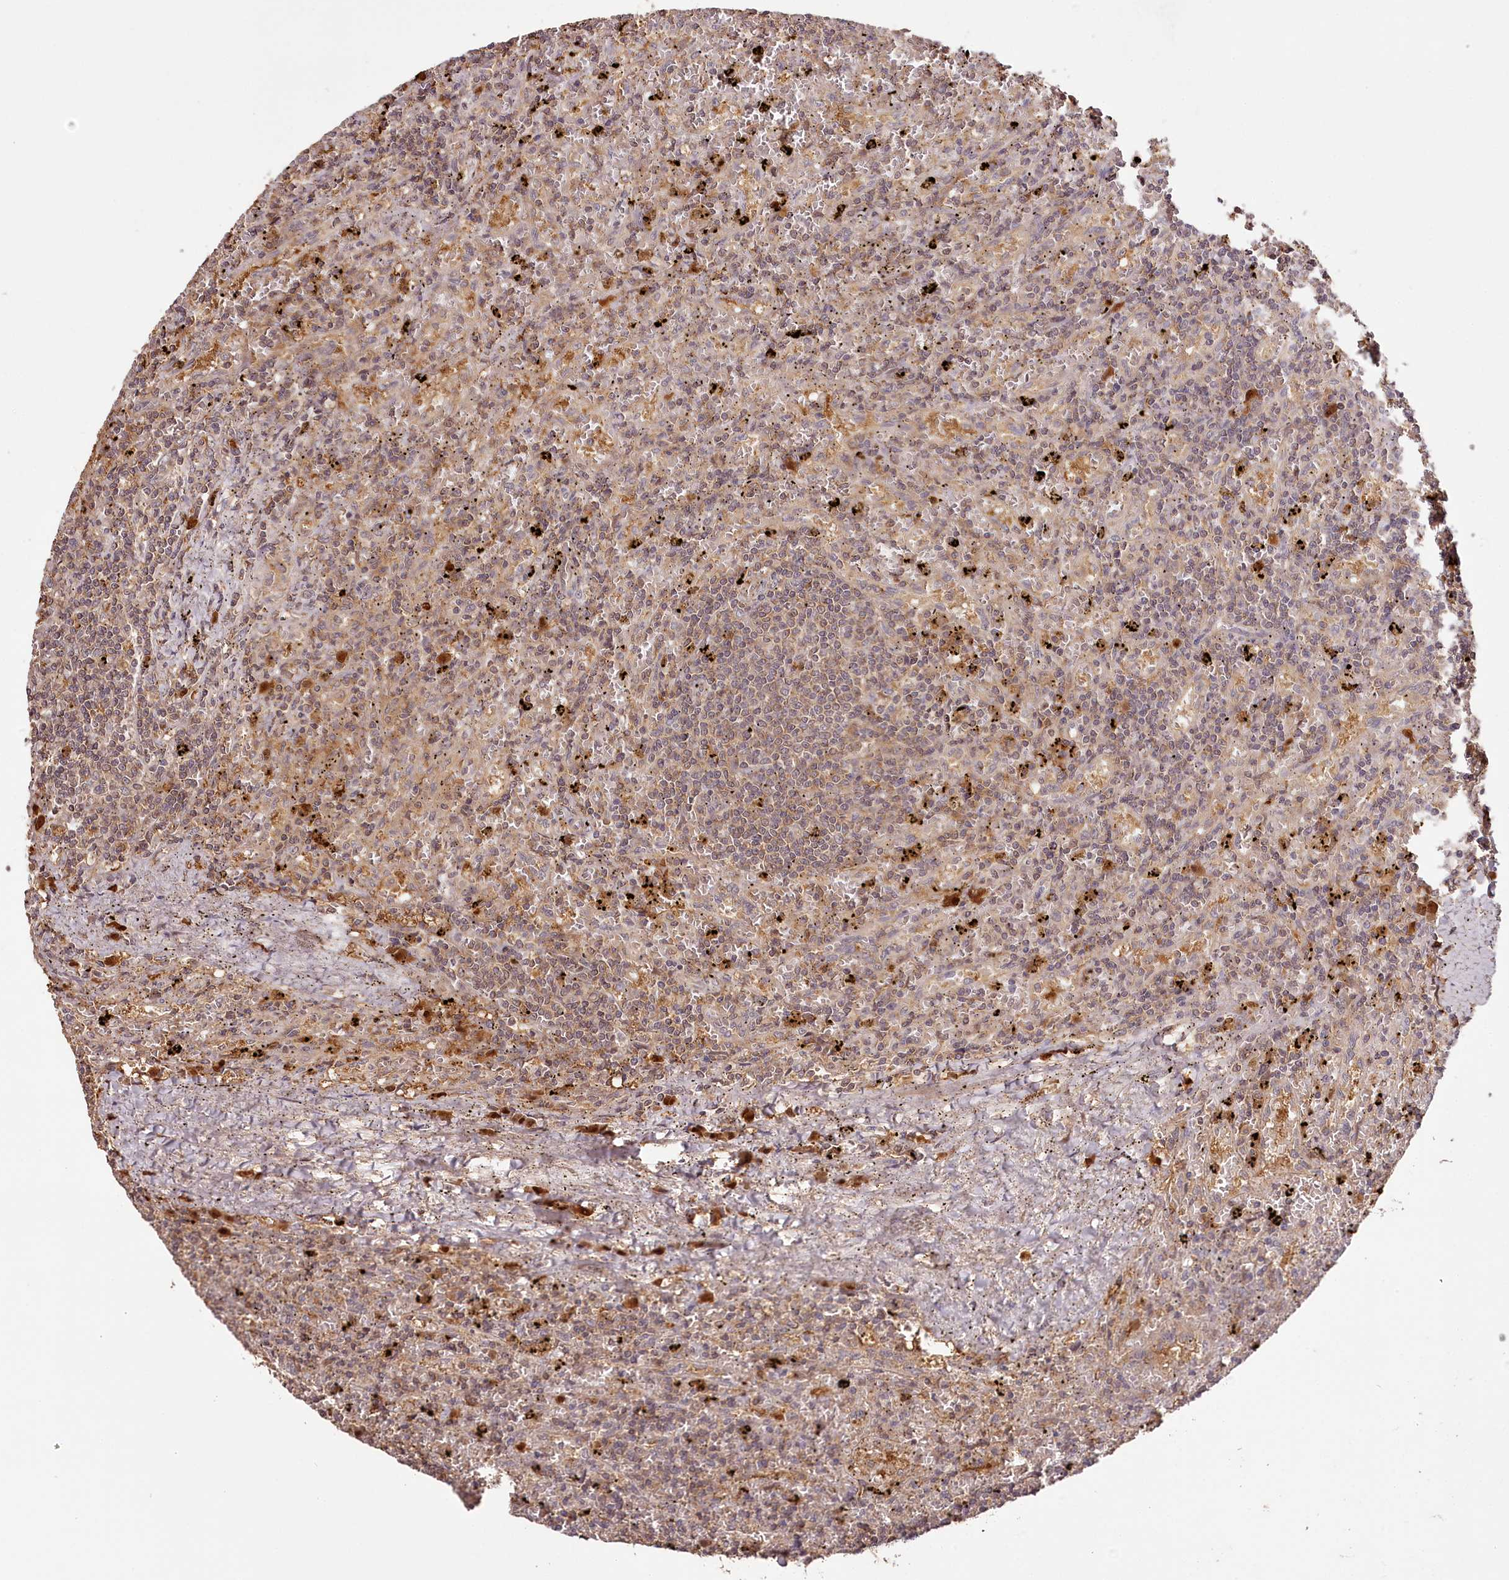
{"staining": {"intensity": "weak", "quantity": "25%-75%", "location": "cytoplasmic/membranous"}, "tissue": "lymphoma", "cell_type": "Tumor cells", "image_type": "cancer", "snomed": [{"axis": "morphology", "description": "Malignant lymphoma, non-Hodgkin's type, Low grade"}, {"axis": "topography", "description": "Spleen"}], "caption": "High-magnification brightfield microscopy of low-grade malignant lymphoma, non-Hodgkin's type stained with DAB (brown) and counterstained with hematoxylin (blue). tumor cells exhibit weak cytoplasmic/membranous expression is identified in approximately25%-75% of cells.", "gene": "TTC12", "patient": {"sex": "male", "age": 76}}